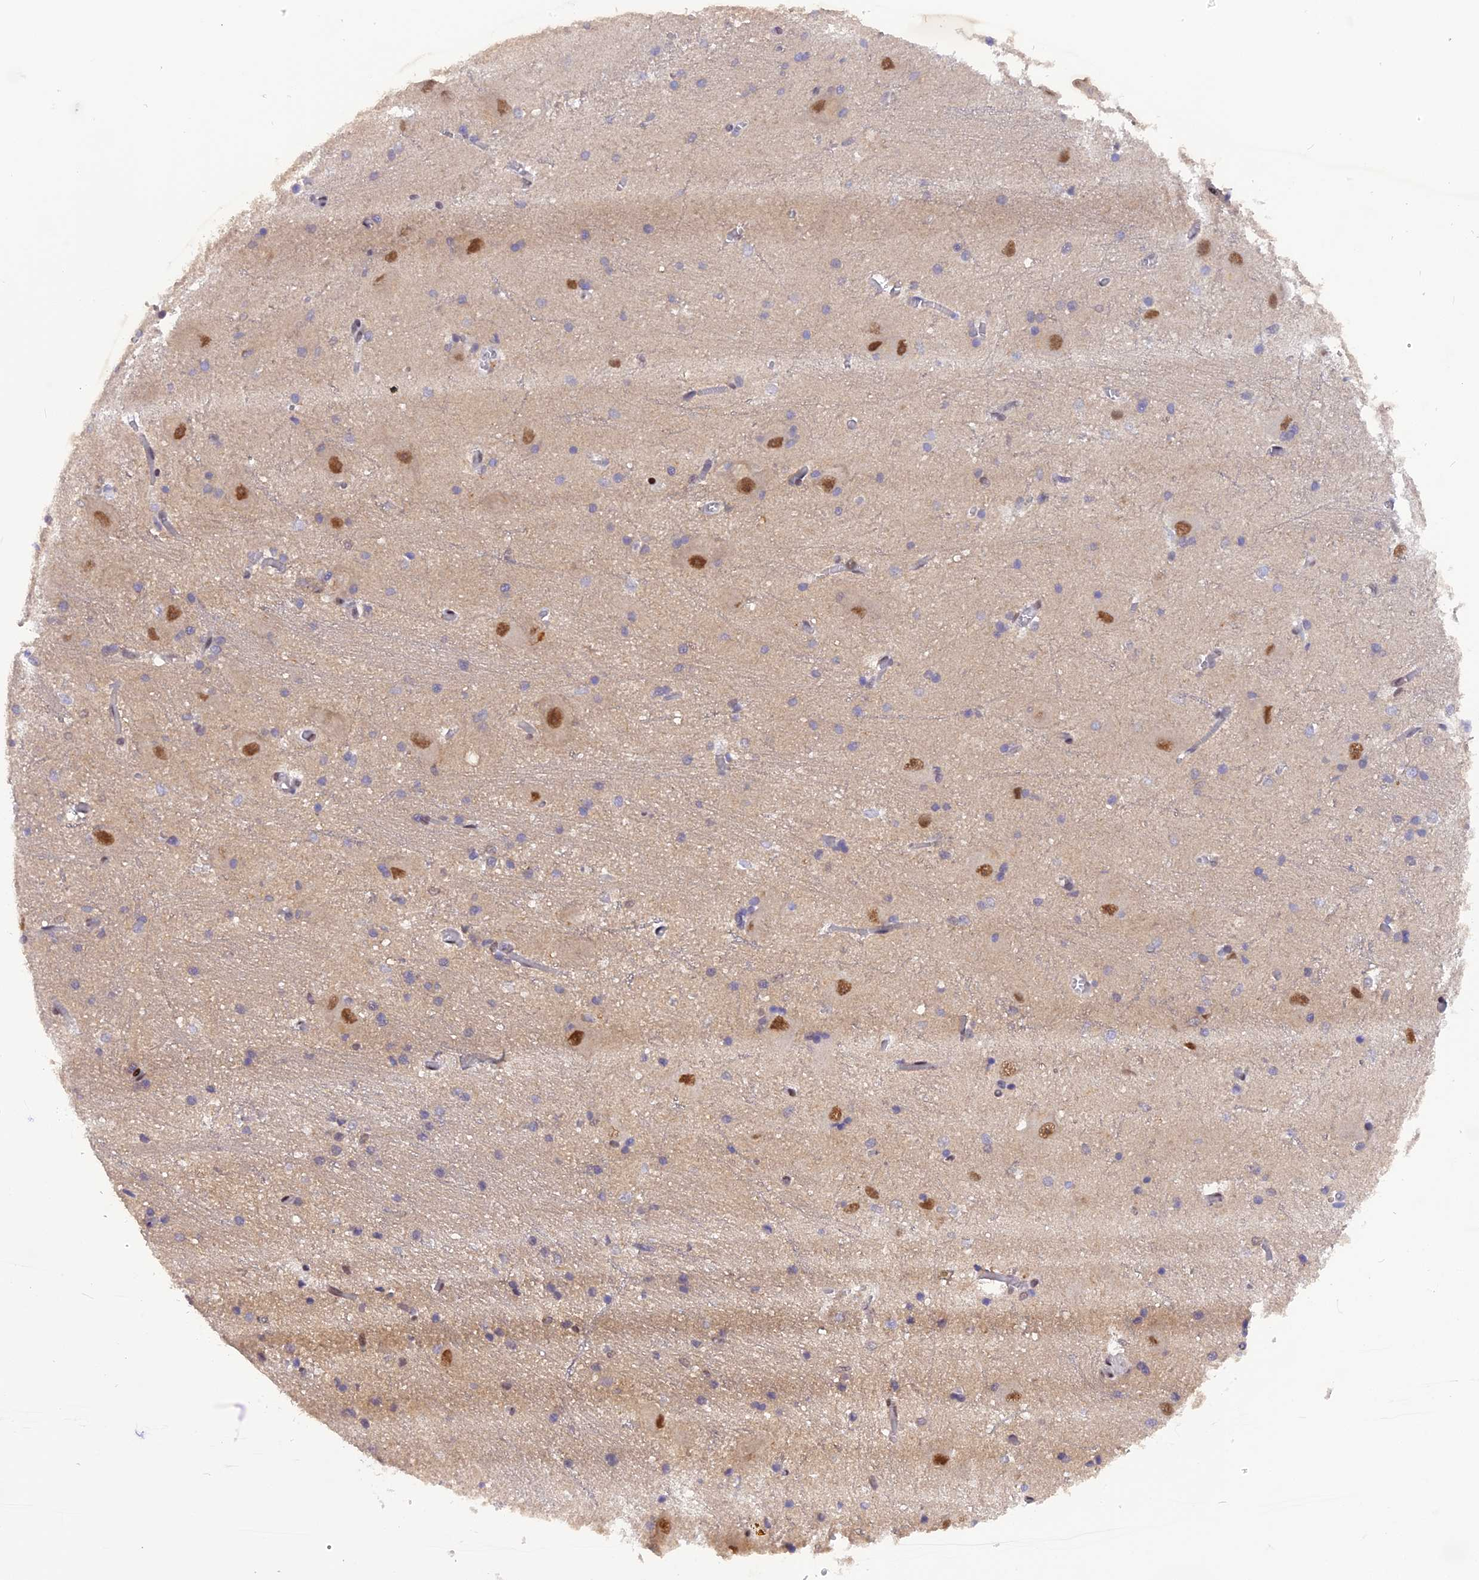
{"staining": {"intensity": "negative", "quantity": "none", "location": "none"}, "tissue": "caudate", "cell_type": "Glial cells", "image_type": "normal", "snomed": [{"axis": "morphology", "description": "Normal tissue, NOS"}, {"axis": "topography", "description": "Lateral ventricle wall"}], "caption": "A high-resolution micrograph shows immunohistochemistry (IHC) staining of unremarkable caudate, which exhibits no significant staining in glial cells.", "gene": "RABGGTA", "patient": {"sex": "male", "age": 37}}